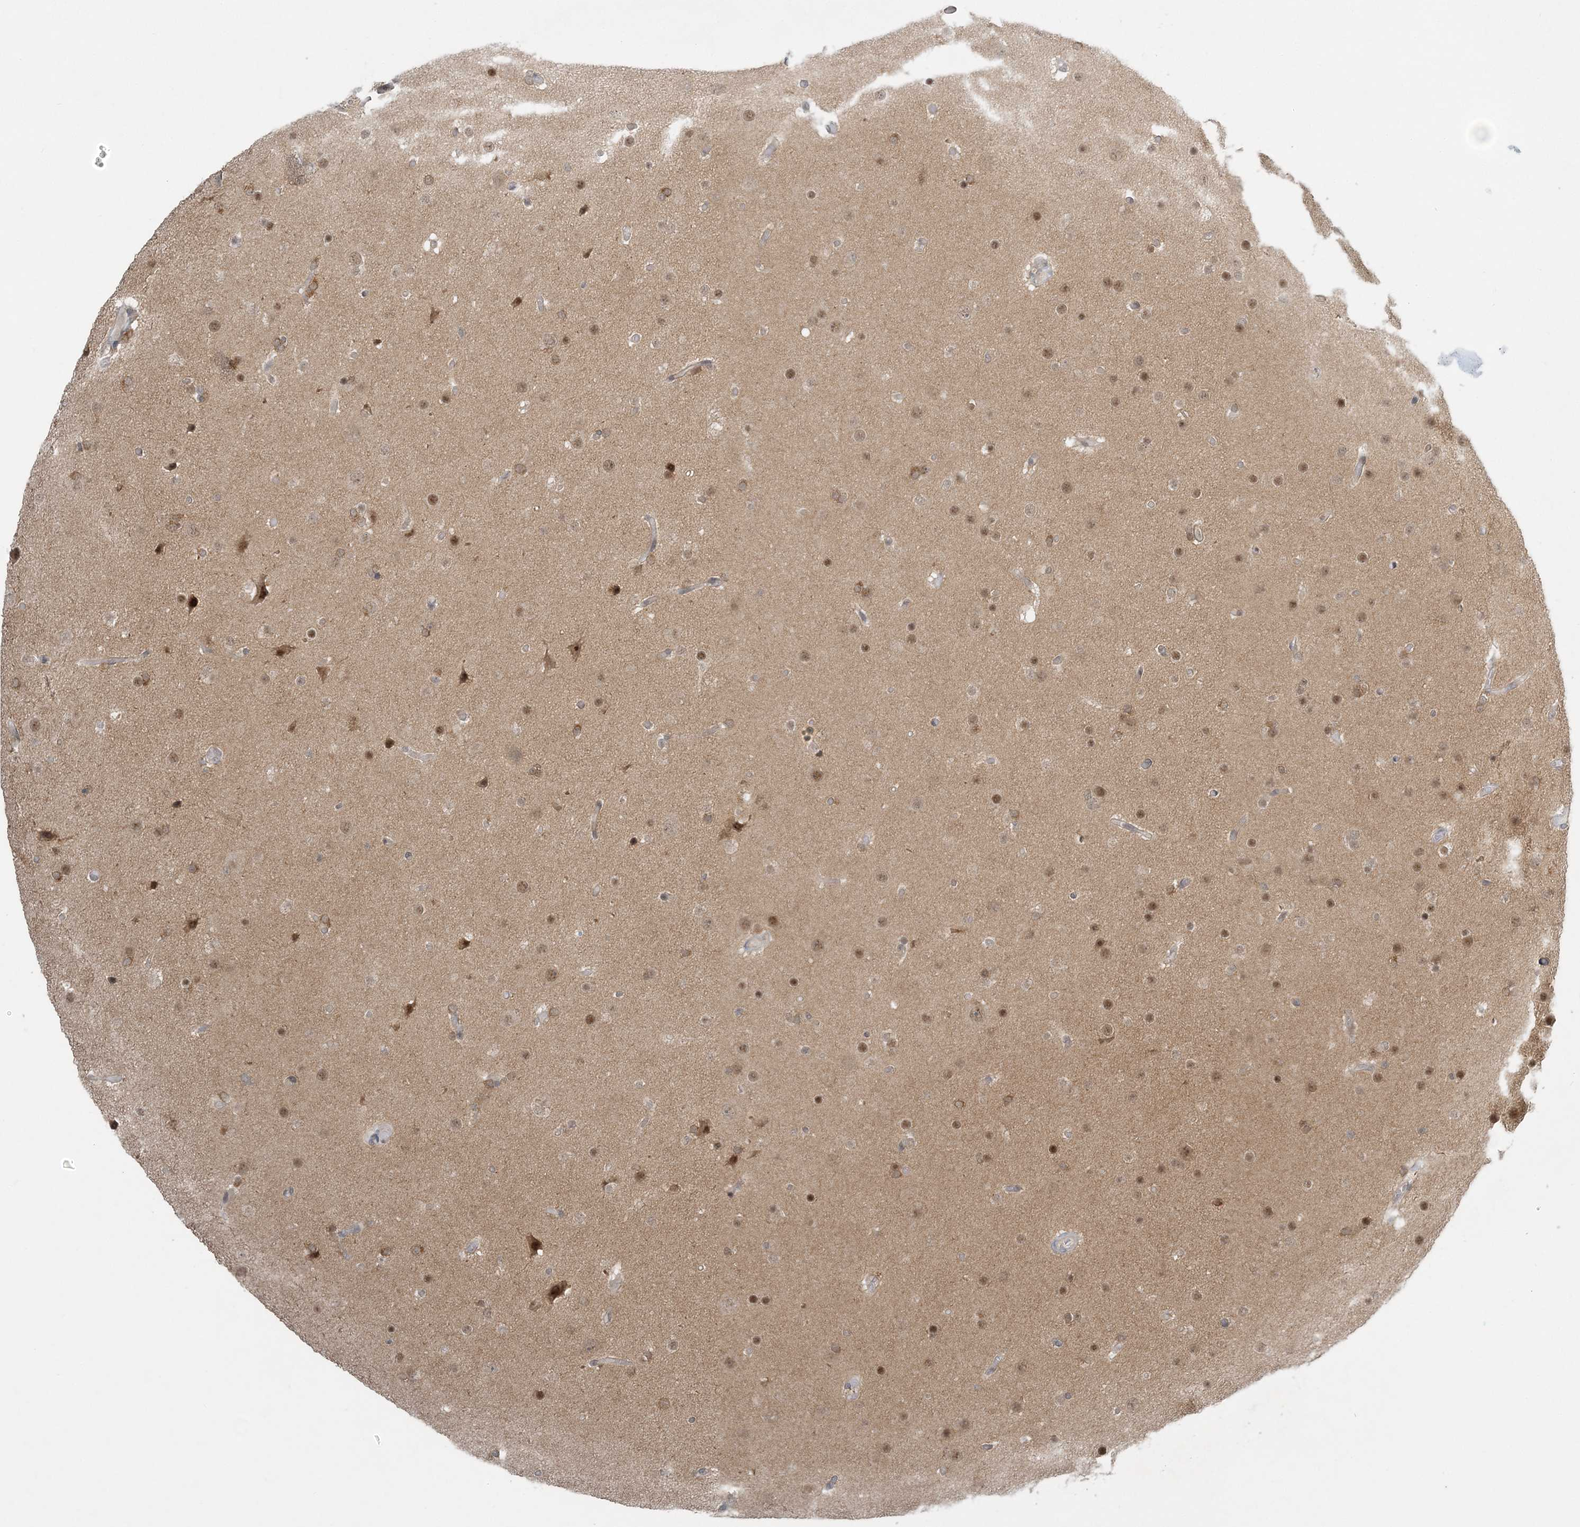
{"staining": {"intensity": "moderate", "quantity": "25%-75%", "location": "nuclear"}, "tissue": "glioma", "cell_type": "Tumor cells", "image_type": "cancer", "snomed": [{"axis": "morphology", "description": "Glioma, malignant, High grade"}, {"axis": "topography", "description": "Cerebral cortex"}], "caption": "Immunohistochemical staining of malignant glioma (high-grade) demonstrates medium levels of moderate nuclear protein staining in approximately 25%-75% of tumor cells.", "gene": "ATP11A", "patient": {"sex": "female", "age": 36}}